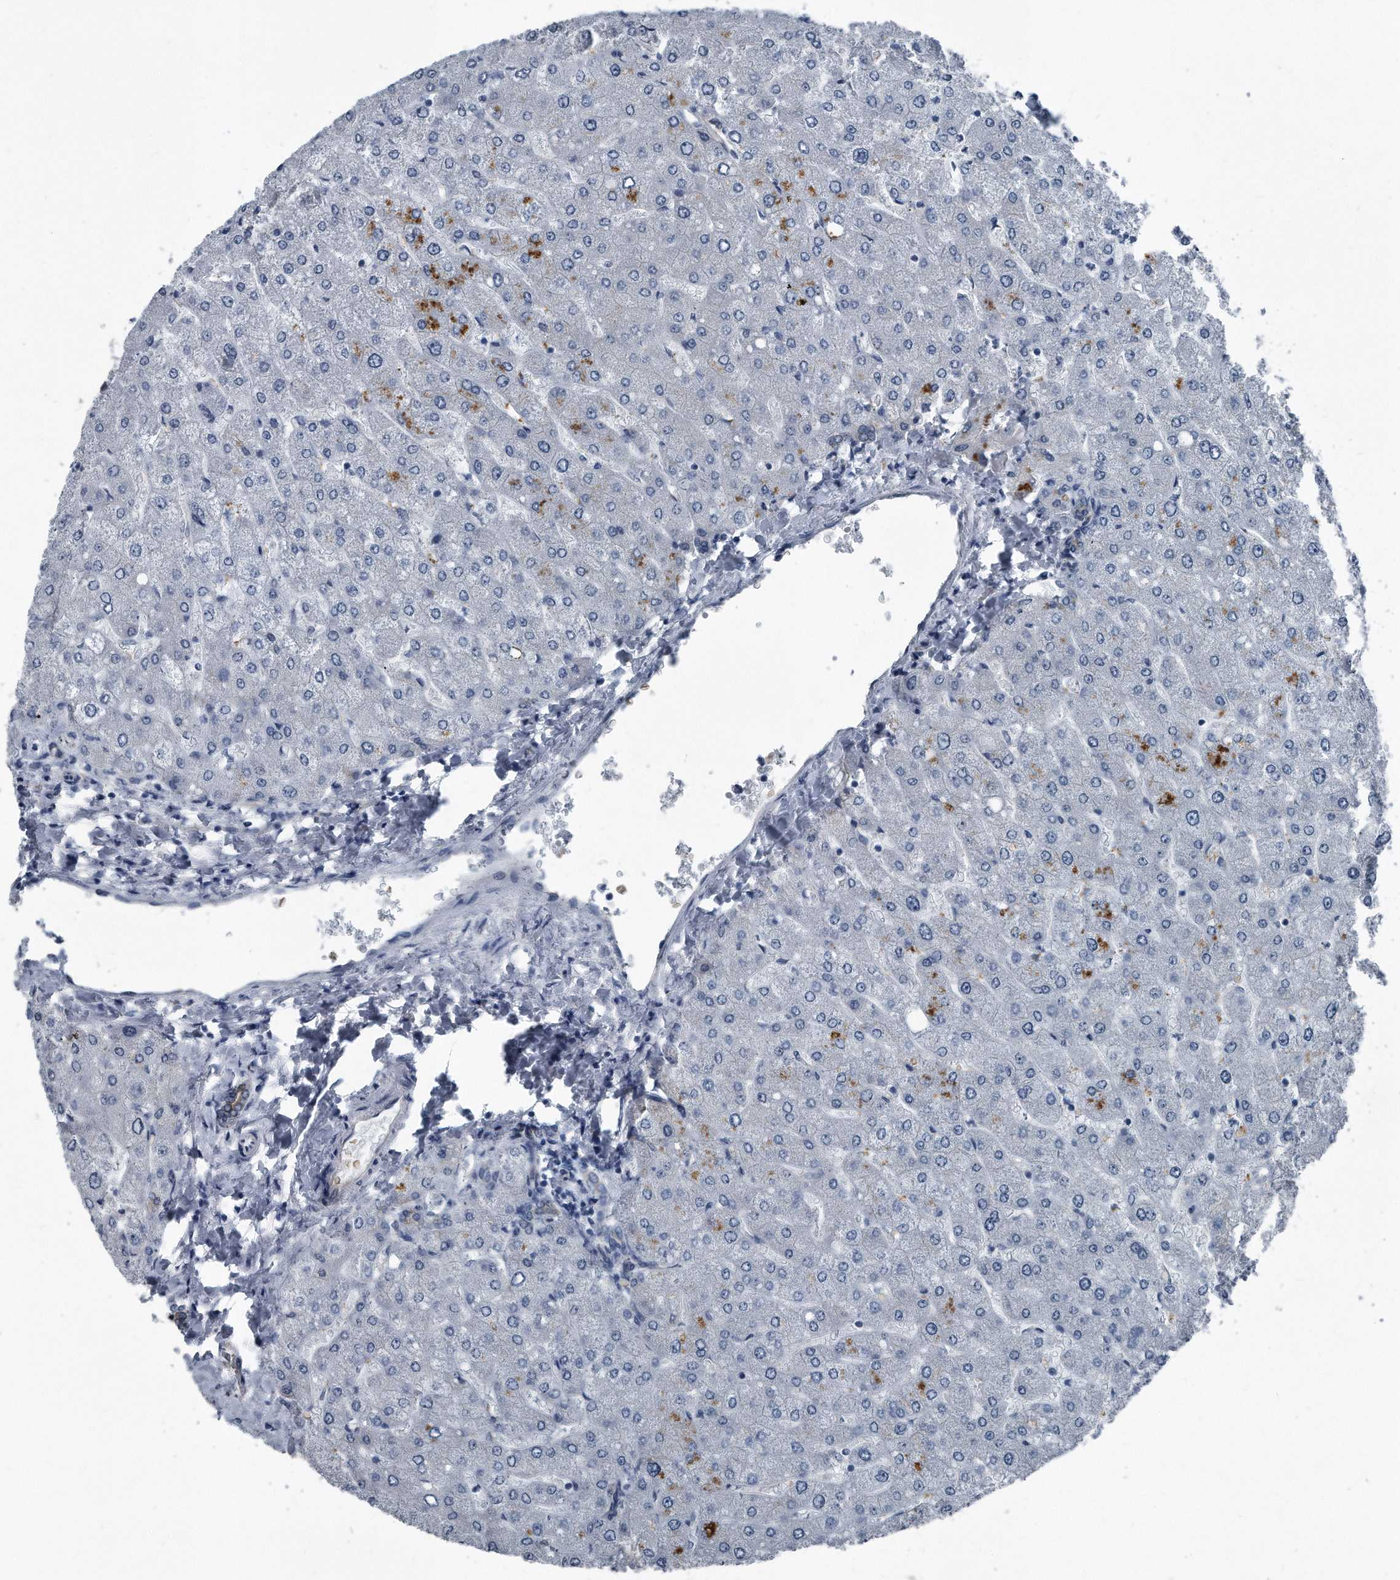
{"staining": {"intensity": "negative", "quantity": "none", "location": "none"}, "tissue": "liver", "cell_type": "Cholangiocytes", "image_type": "normal", "snomed": [{"axis": "morphology", "description": "Normal tissue, NOS"}, {"axis": "topography", "description": "Liver"}], "caption": "Liver was stained to show a protein in brown. There is no significant expression in cholangiocytes. (Stains: DAB (3,3'-diaminobenzidine) IHC with hematoxylin counter stain, Microscopy: brightfield microscopy at high magnification).", "gene": "PLEC", "patient": {"sex": "male", "age": 55}}